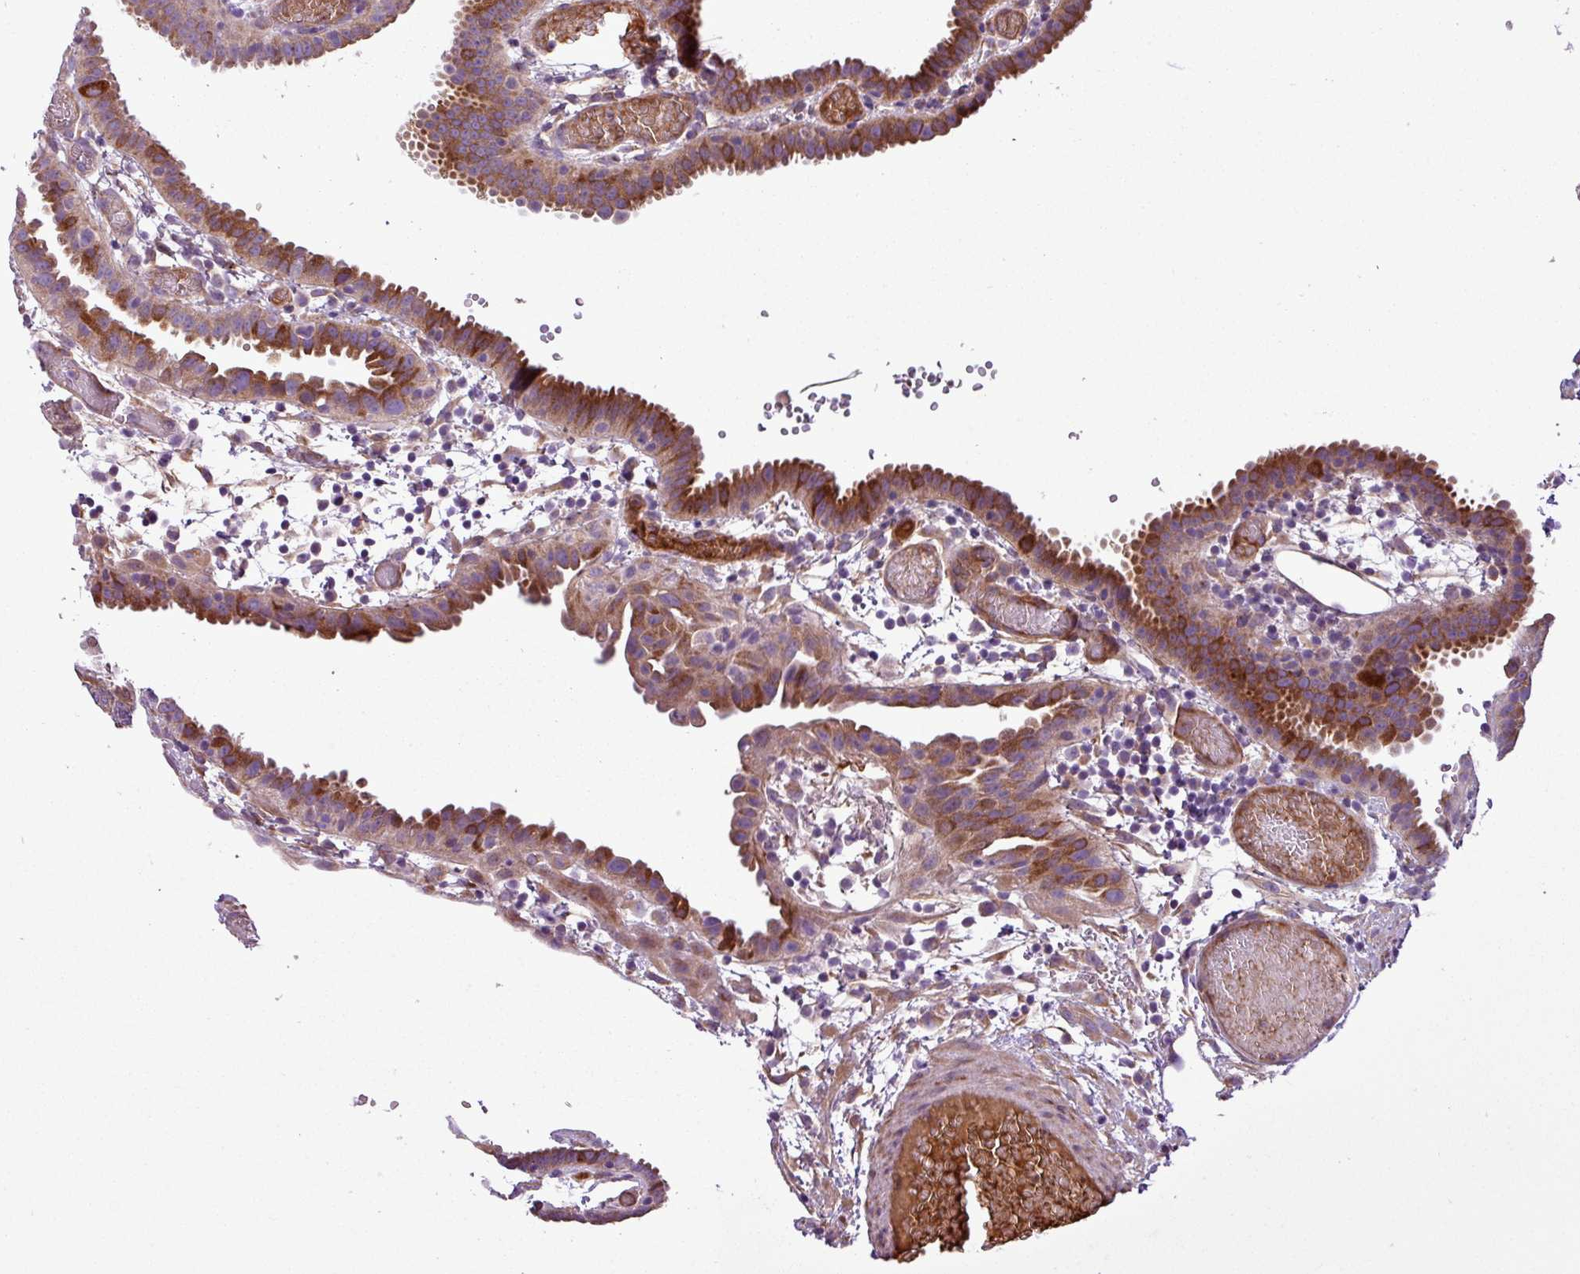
{"staining": {"intensity": "strong", "quantity": ">75%", "location": "cytoplasmic/membranous"}, "tissue": "fallopian tube", "cell_type": "Glandular cells", "image_type": "normal", "snomed": [{"axis": "morphology", "description": "Normal tissue, NOS"}, {"axis": "topography", "description": "Fallopian tube"}], "caption": "Immunohistochemistry (IHC) photomicrograph of benign human fallopian tube stained for a protein (brown), which shows high levels of strong cytoplasmic/membranous positivity in about >75% of glandular cells.", "gene": "CWH43", "patient": {"sex": "female", "age": 37}}